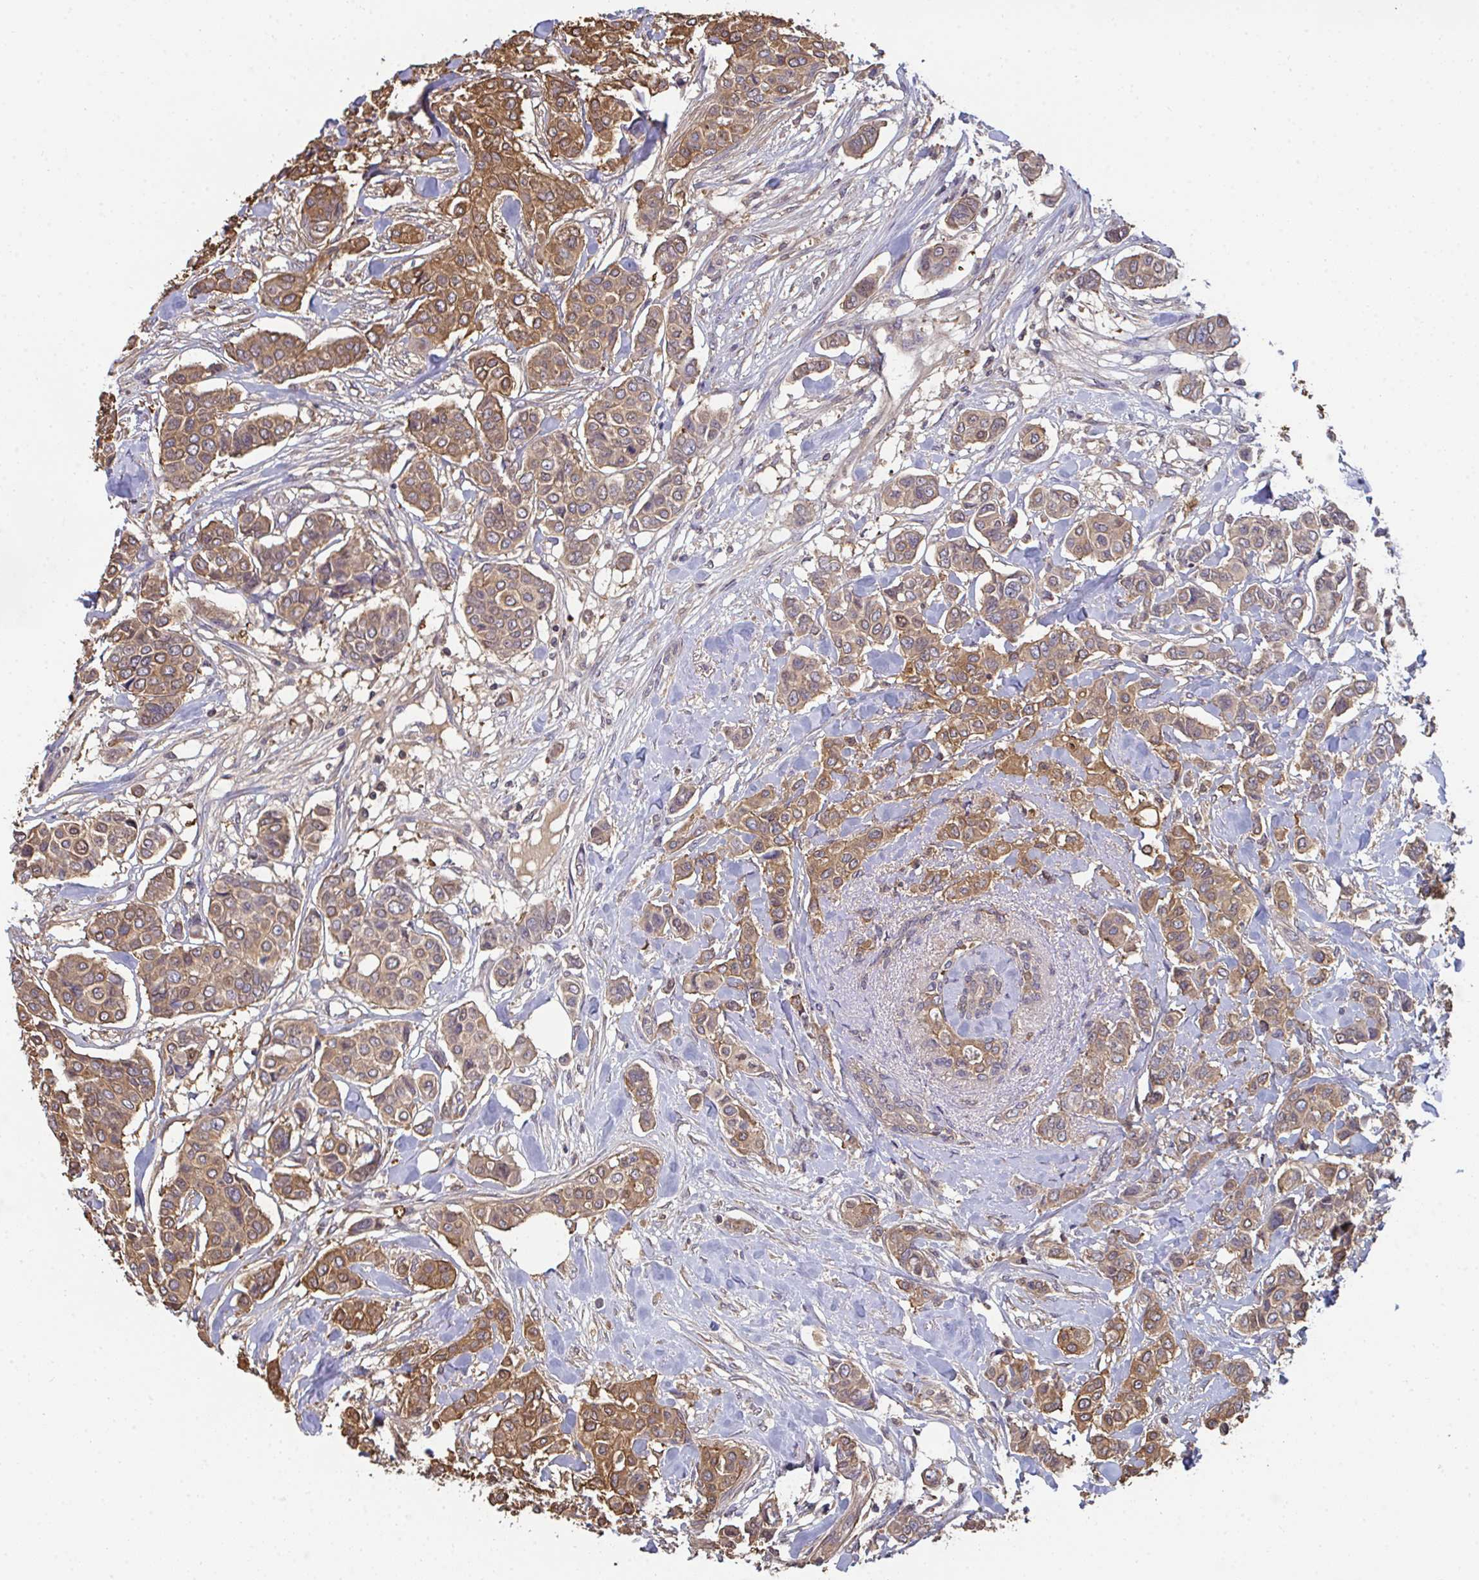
{"staining": {"intensity": "moderate", "quantity": ">75%", "location": "cytoplasmic/membranous,nuclear"}, "tissue": "breast cancer", "cell_type": "Tumor cells", "image_type": "cancer", "snomed": [{"axis": "morphology", "description": "Lobular carcinoma"}, {"axis": "topography", "description": "Breast"}], "caption": "Immunohistochemistry of breast lobular carcinoma demonstrates medium levels of moderate cytoplasmic/membranous and nuclear expression in approximately >75% of tumor cells. (DAB IHC, brown staining for protein, blue staining for nuclei).", "gene": "TTC9C", "patient": {"sex": "female", "age": 51}}